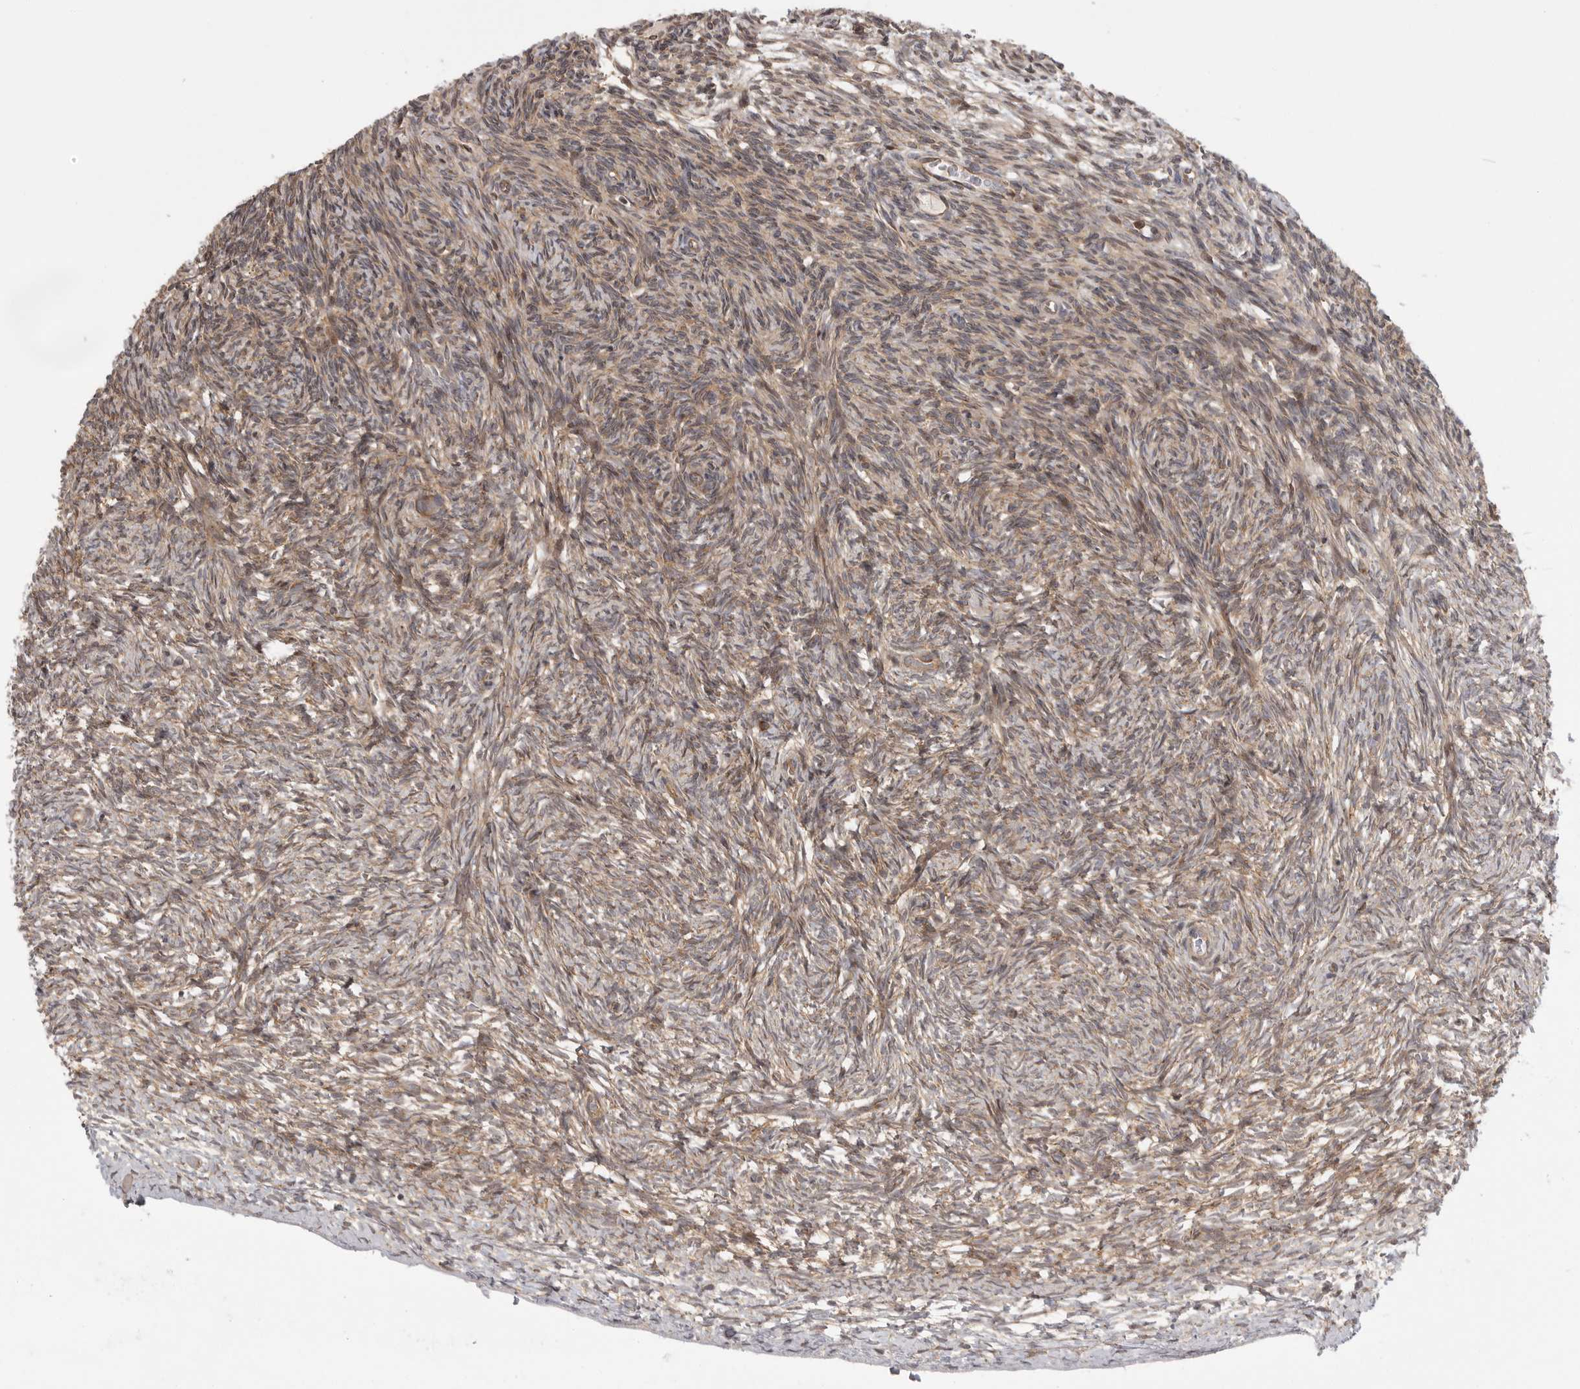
{"staining": {"intensity": "strong", "quantity": ">75%", "location": "cytoplasmic/membranous"}, "tissue": "ovary", "cell_type": "Follicle cells", "image_type": "normal", "snomed": [{"axis": "morphology", "description": "Normal tissue, NOS"}, {"axis": "topography", "description": "Ovary"}], "caption": "This histopathology image shows benign ovary stained with immunohistochemistry to label a protein in brown. The cytoplasmic/membranous of follicle cells show strong positivity for the protein. Nuclei are counter-stained blue.", "gene": "OXR1", "patient": {"sex": "female", "age": 34}}